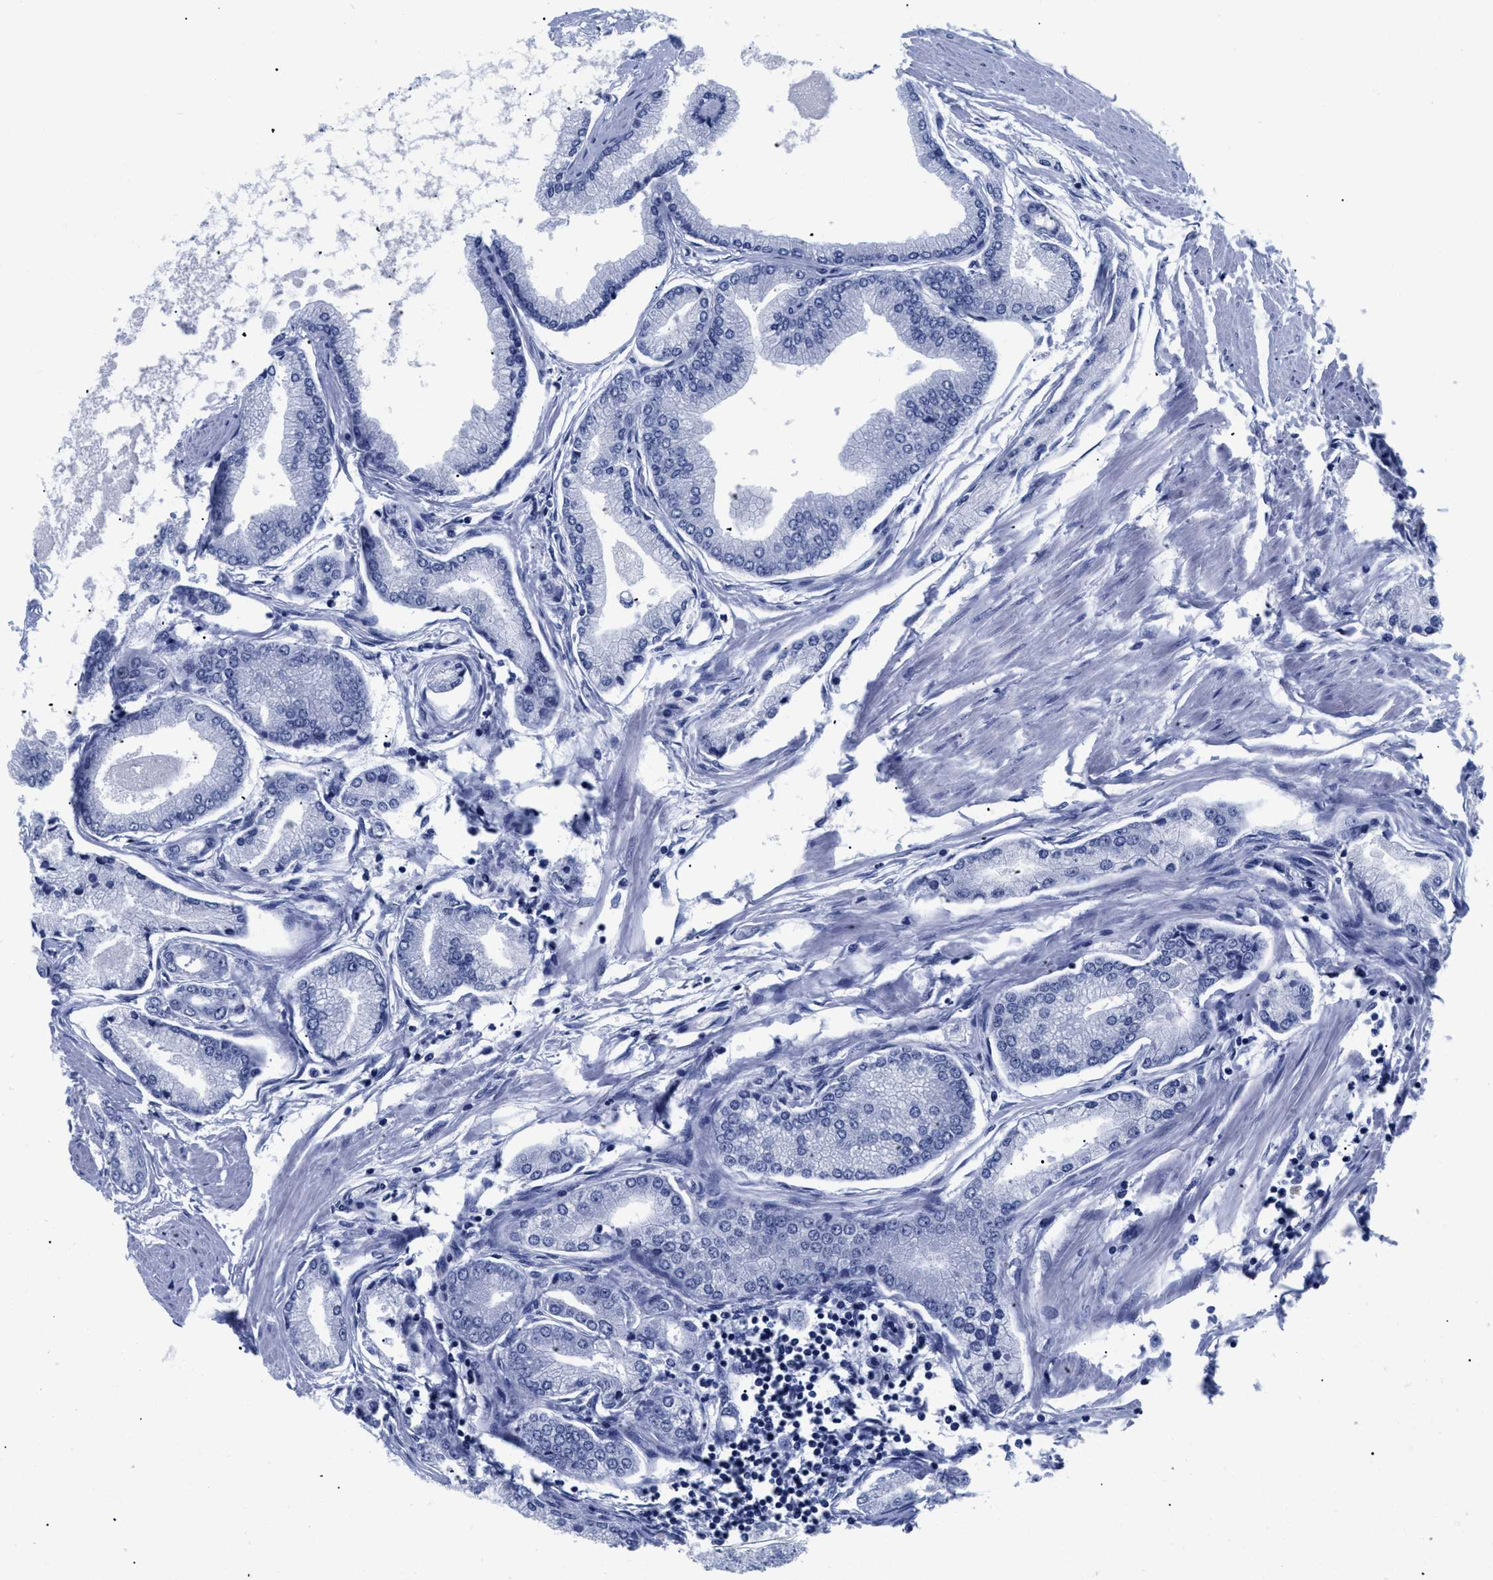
{"staining": {"intensity": "negative", "quantity": "none", "location": "none"}, "tissue": "prostate cancer", "cell_type": "Tumor cells", "image_type": "cancer", "snomed": [{"axis": "morphology", "description": "Adenocarcinoma, High grade"}, {"axis": "topography", "description": "Prostate"}], "caption": "DAB (3,3'-diaminobenzidine) immunohistochemical staining of prostate cancer (high-grade adenocarcinoma) displays no significant staining in tumor cells.", "gene": "TREML1", "patient": {"sex": "male", "age": 61}}